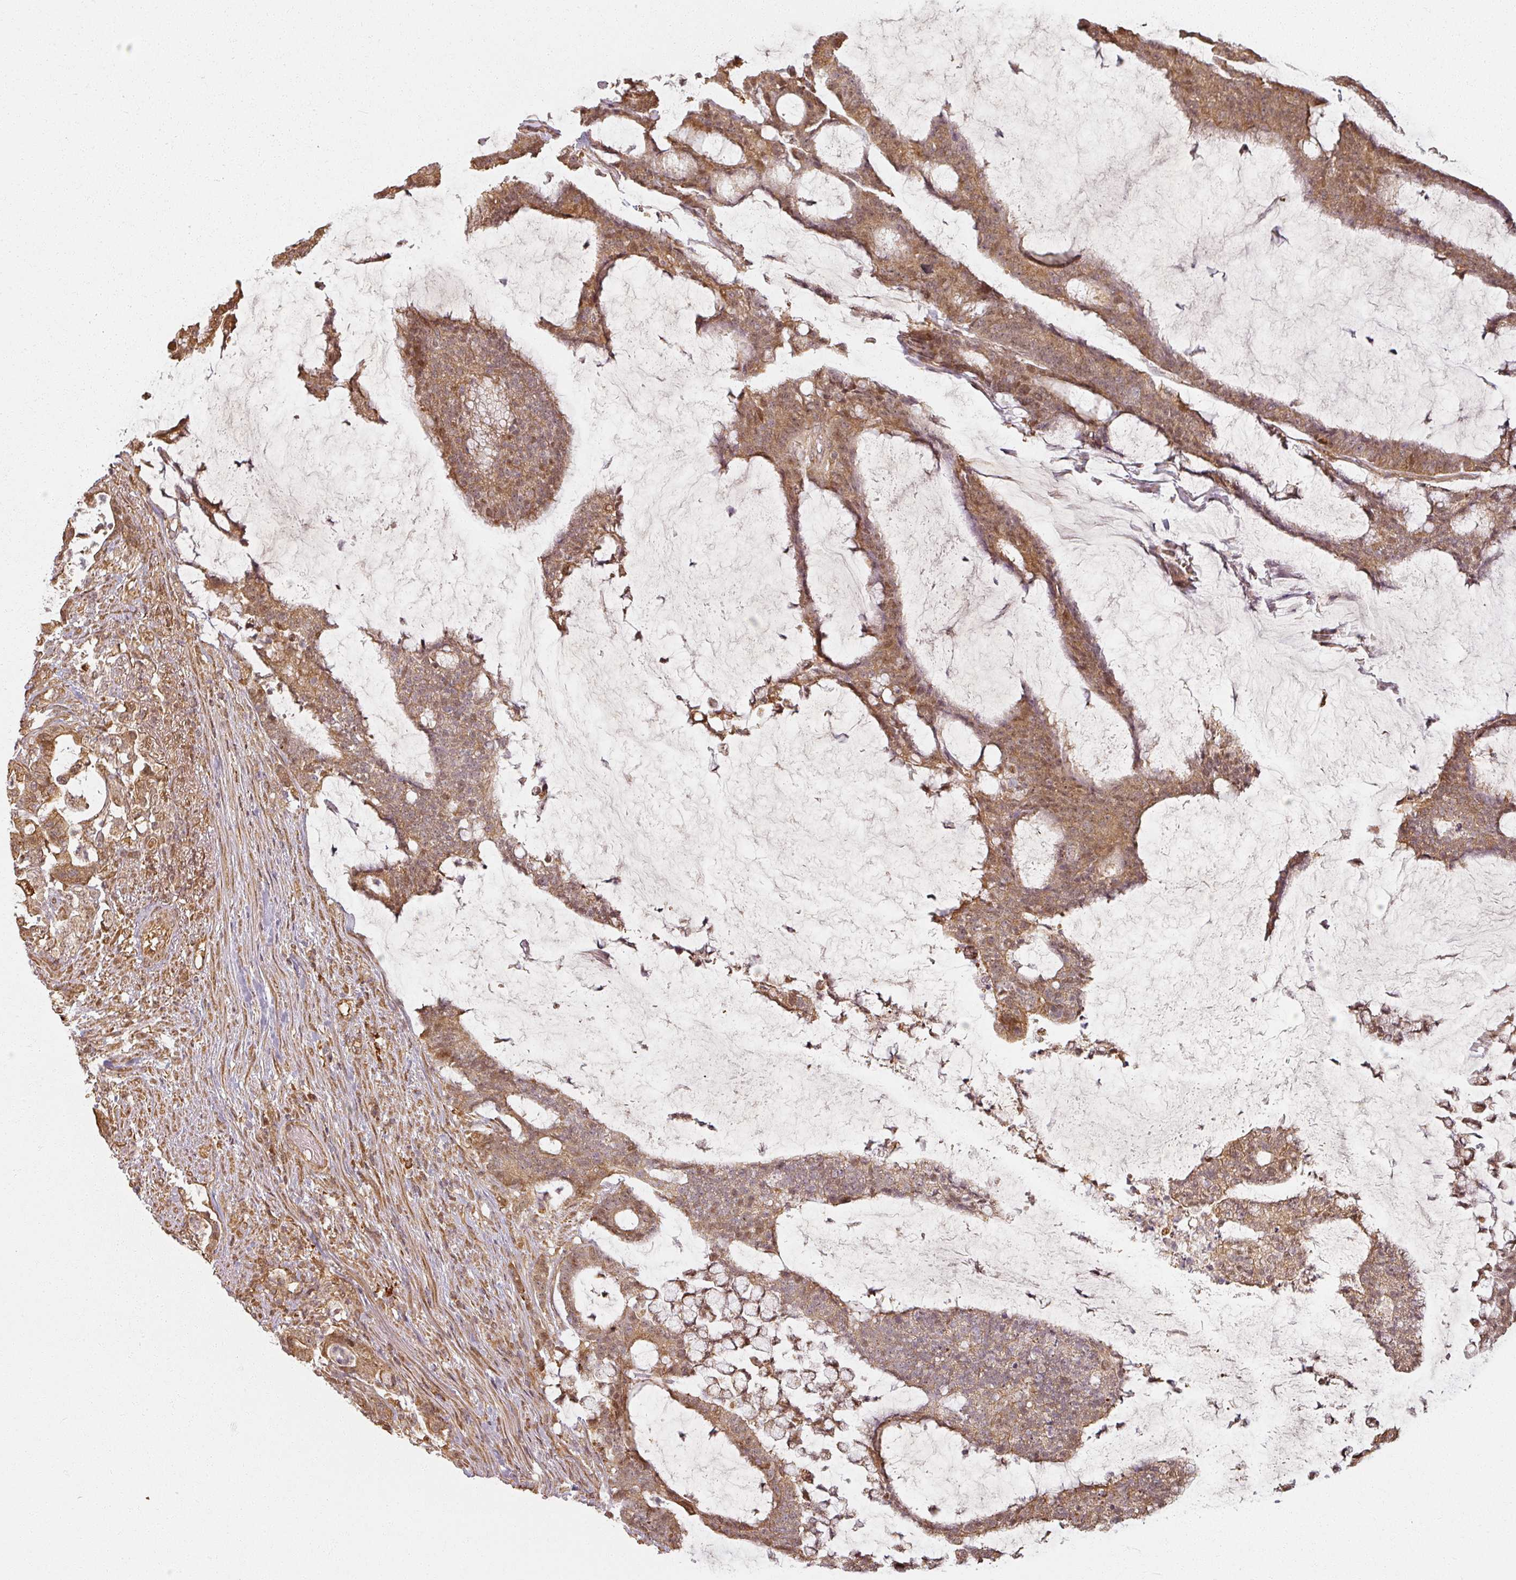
{"staining": {"intensity": "moderate", "quantity": ">75%", "location": "cytoplasmic/membranous,nuclear"}, "tissue": "colorectal cancer", "cell_type": "Tumor cells", "image_type": "cancer", "snomed": [{"axis": "morphology", "description": "Adenocarcinoma, NOS"}, {"axis": "topography", "description": "Colon"}], "caption": "Protein expression analysis of colorectal cancer (adenocarcinoma) exhibits moderate cytoplasmic/membranous and nuclear positivity in about >75% of tumor cells. (DAB (3,3'-diaminobenzidine) IHC with brightfield microscopy, high magnification).", "gene": "MED19", "patient": {"sex": "female", "age": 84}}